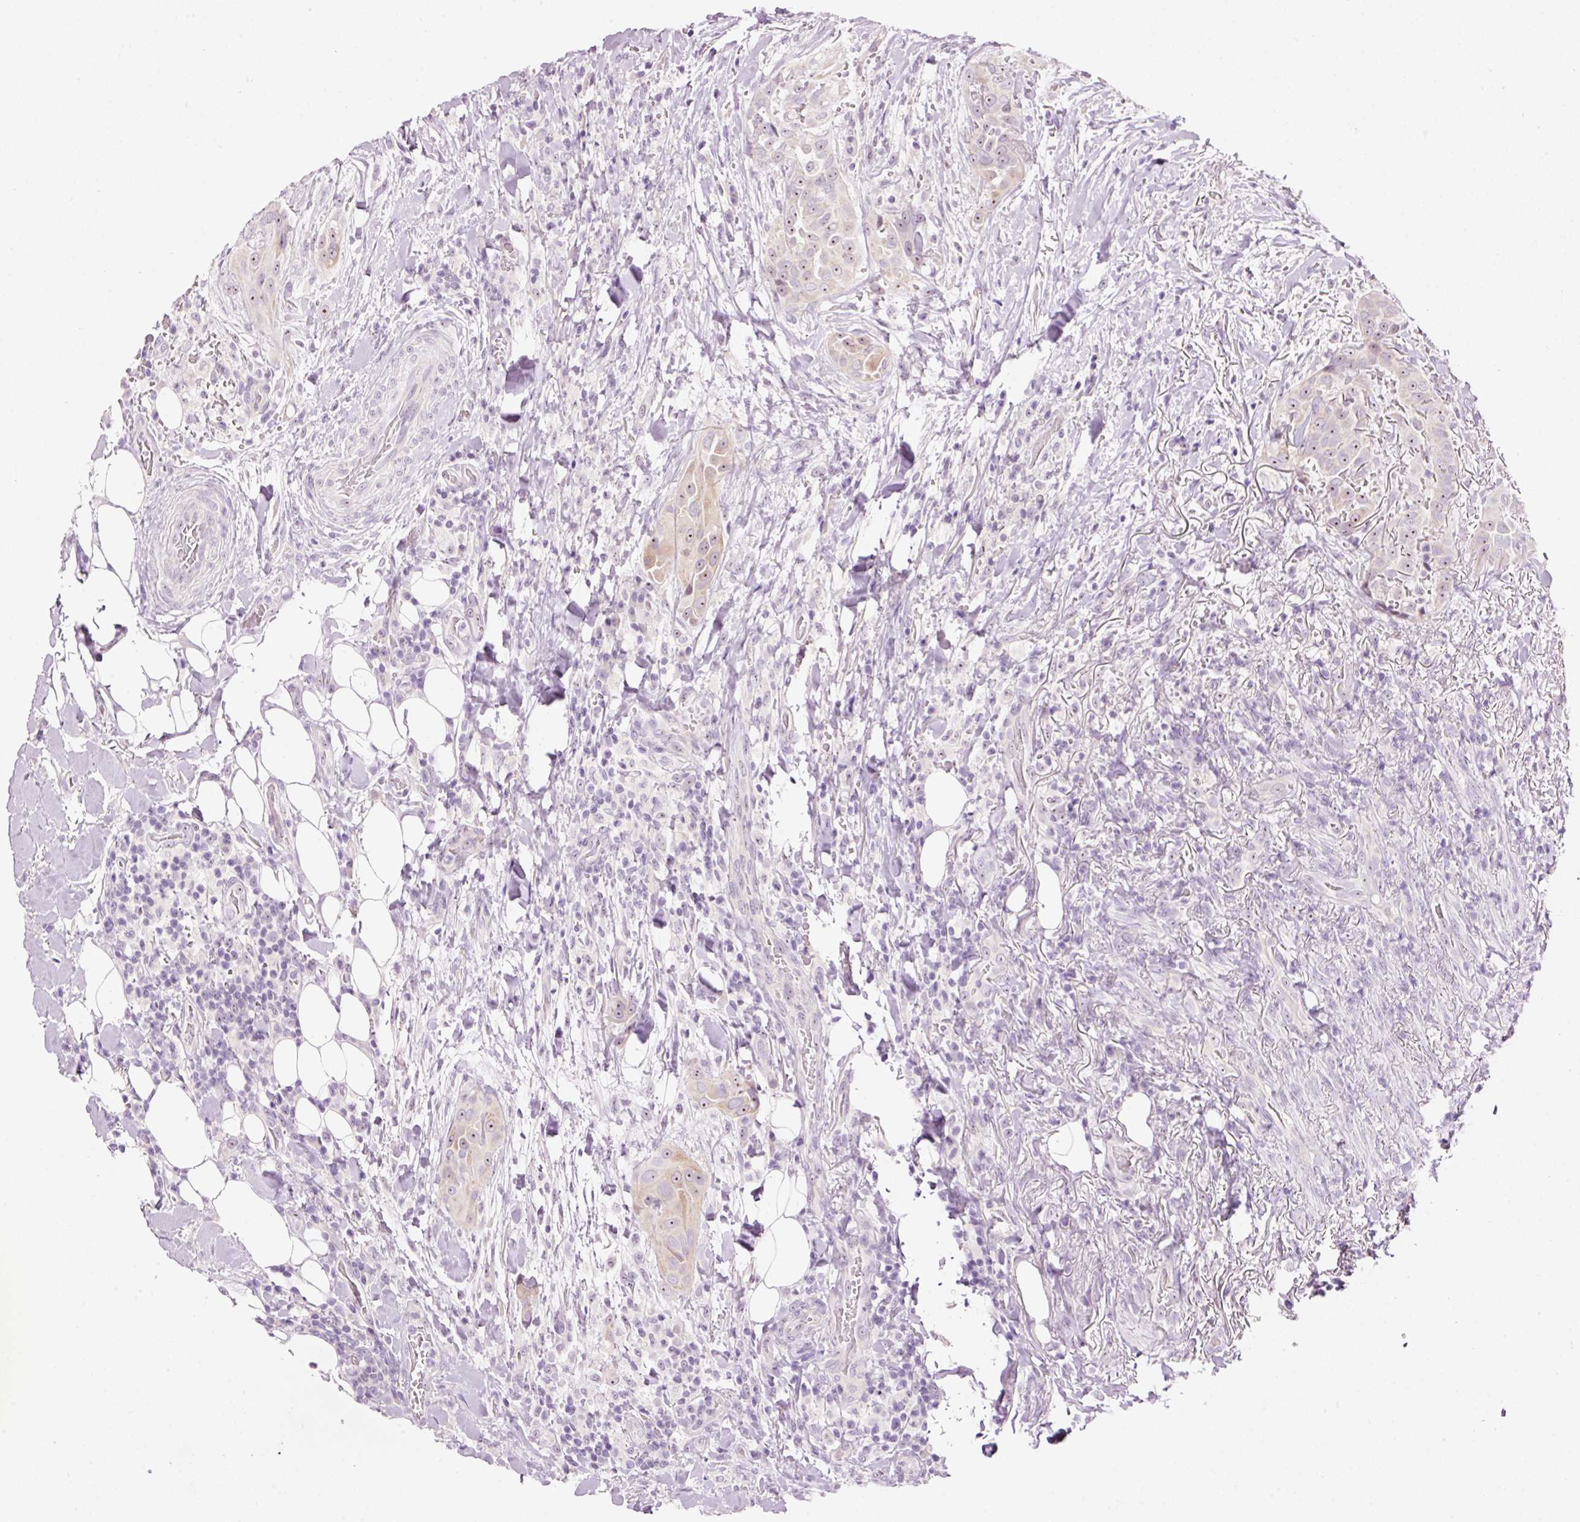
{"staining": {"intensity": "moderate", "quantity": "<25%", "location": "nuclear"}, "tissue": "thyroid cancer", "cell_type": "Tumor cells", "image_type": "cancer", "snomed": [{"axis": "morphology", "description": "Papillary adenocarcinoma, NOS"}, {"axis": "topography", "description": "Thyroid gland"}], "caption": "Protein staining of thyroid cancer tissue shows moderate nuclear expression in approximately <25% of tumor cells. (Brightfield microscopy of DAB IHC at high magnification).", "gene": "GCG", "patient": {"sex": "male", "age": 61}}